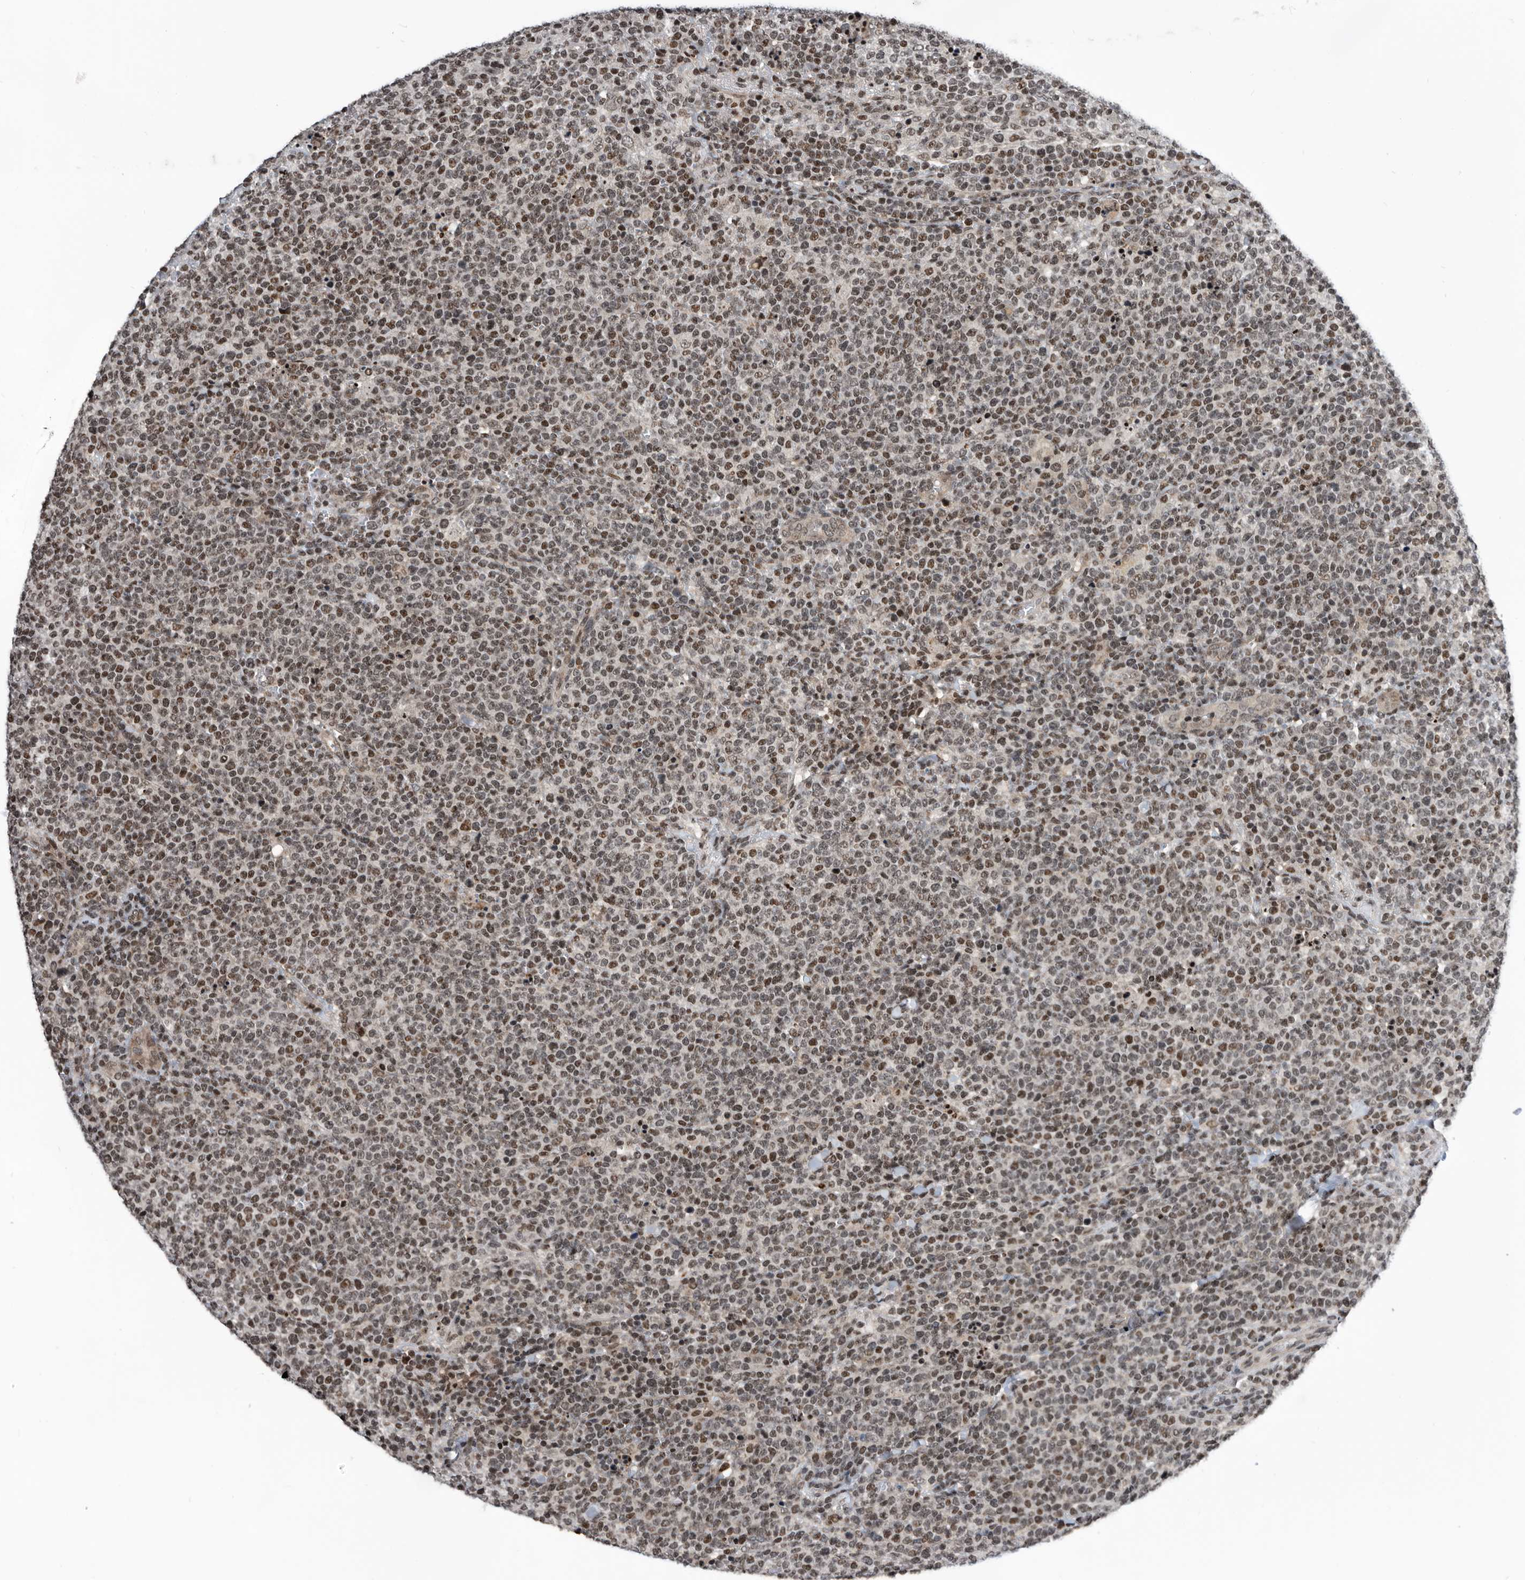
{"staining": {"intensity": "moderate", "quantity": ">75%", "location": "nuclear"}, "tissue": "lymphoma", "cell_type": "Tumor cells", "image_type": "cancer", "snomed": [{"axis": "morphology", "description": "Malignant lymphoma, non-Hodgkin's type, High grade"}, {"axis": "topography", "description": "Lymph node"}], "caption": "Human lymphoma stained for a protein (brown) displays moderate nuclear positive staining in about >75% of tumor cells.", "gene": "SNRNP48", "patient": {"sex": "male", "age": 61}}